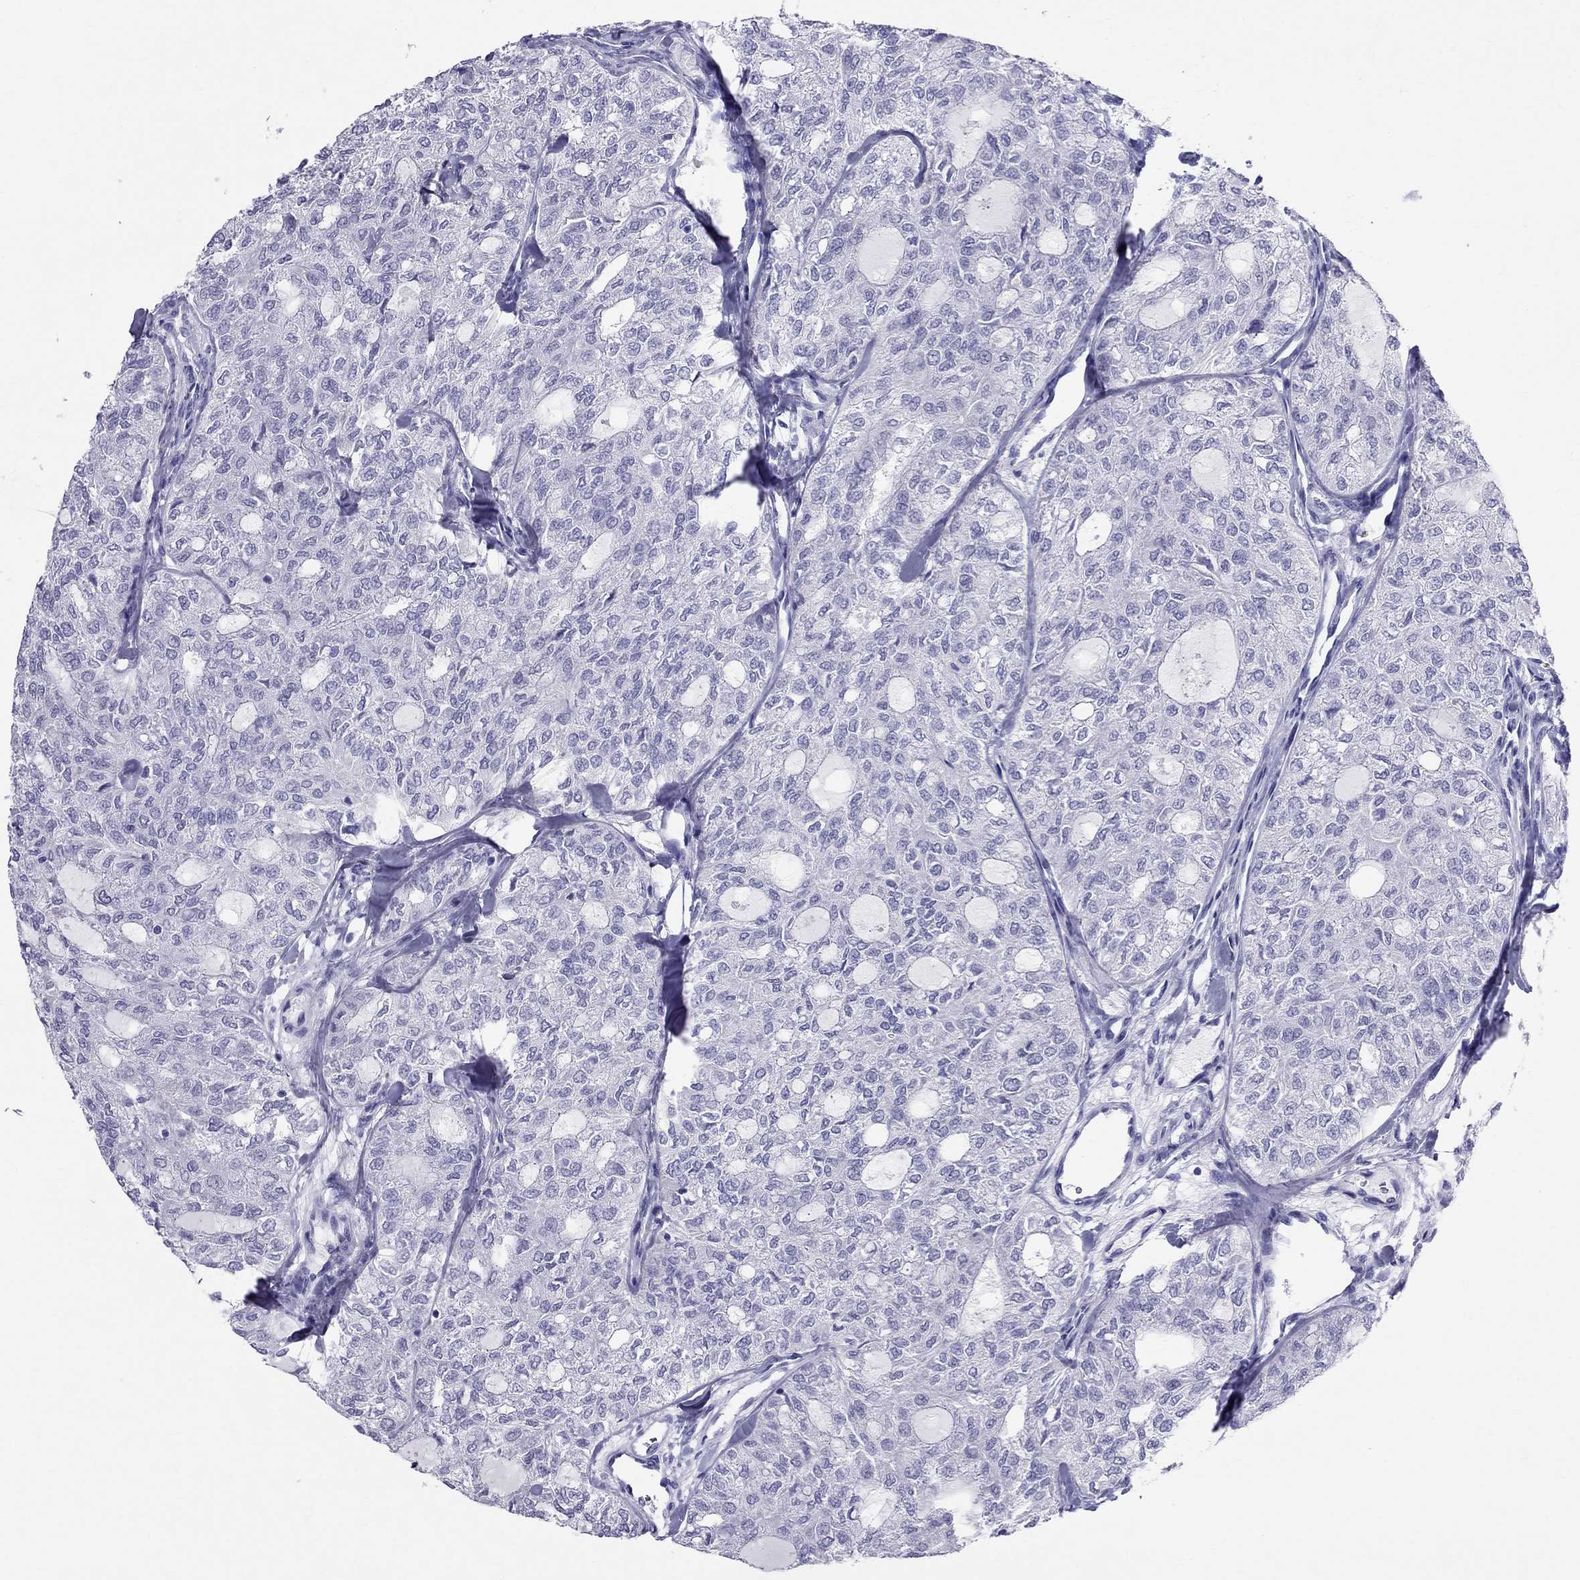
{"staining": {"intensity": "negative", "quantity": "none", "location": "none"}, "tissue": "thyroid cancer", "cell_type": "Tumor cells", "image_type": "cancer", "snomed": [{"axis": "morphology", "description": "Follicular adenoma carcinoma, NOS"}, {"axis": "topography", "description": "Thyroid gland"}], "caption": "Image shows no protein staining in tumor cells of thyroid cancer (follicular adenoma carcinoma) tissue.", "gene": "DNAAF6", "patient": {"sex": "male", "age": 75}}